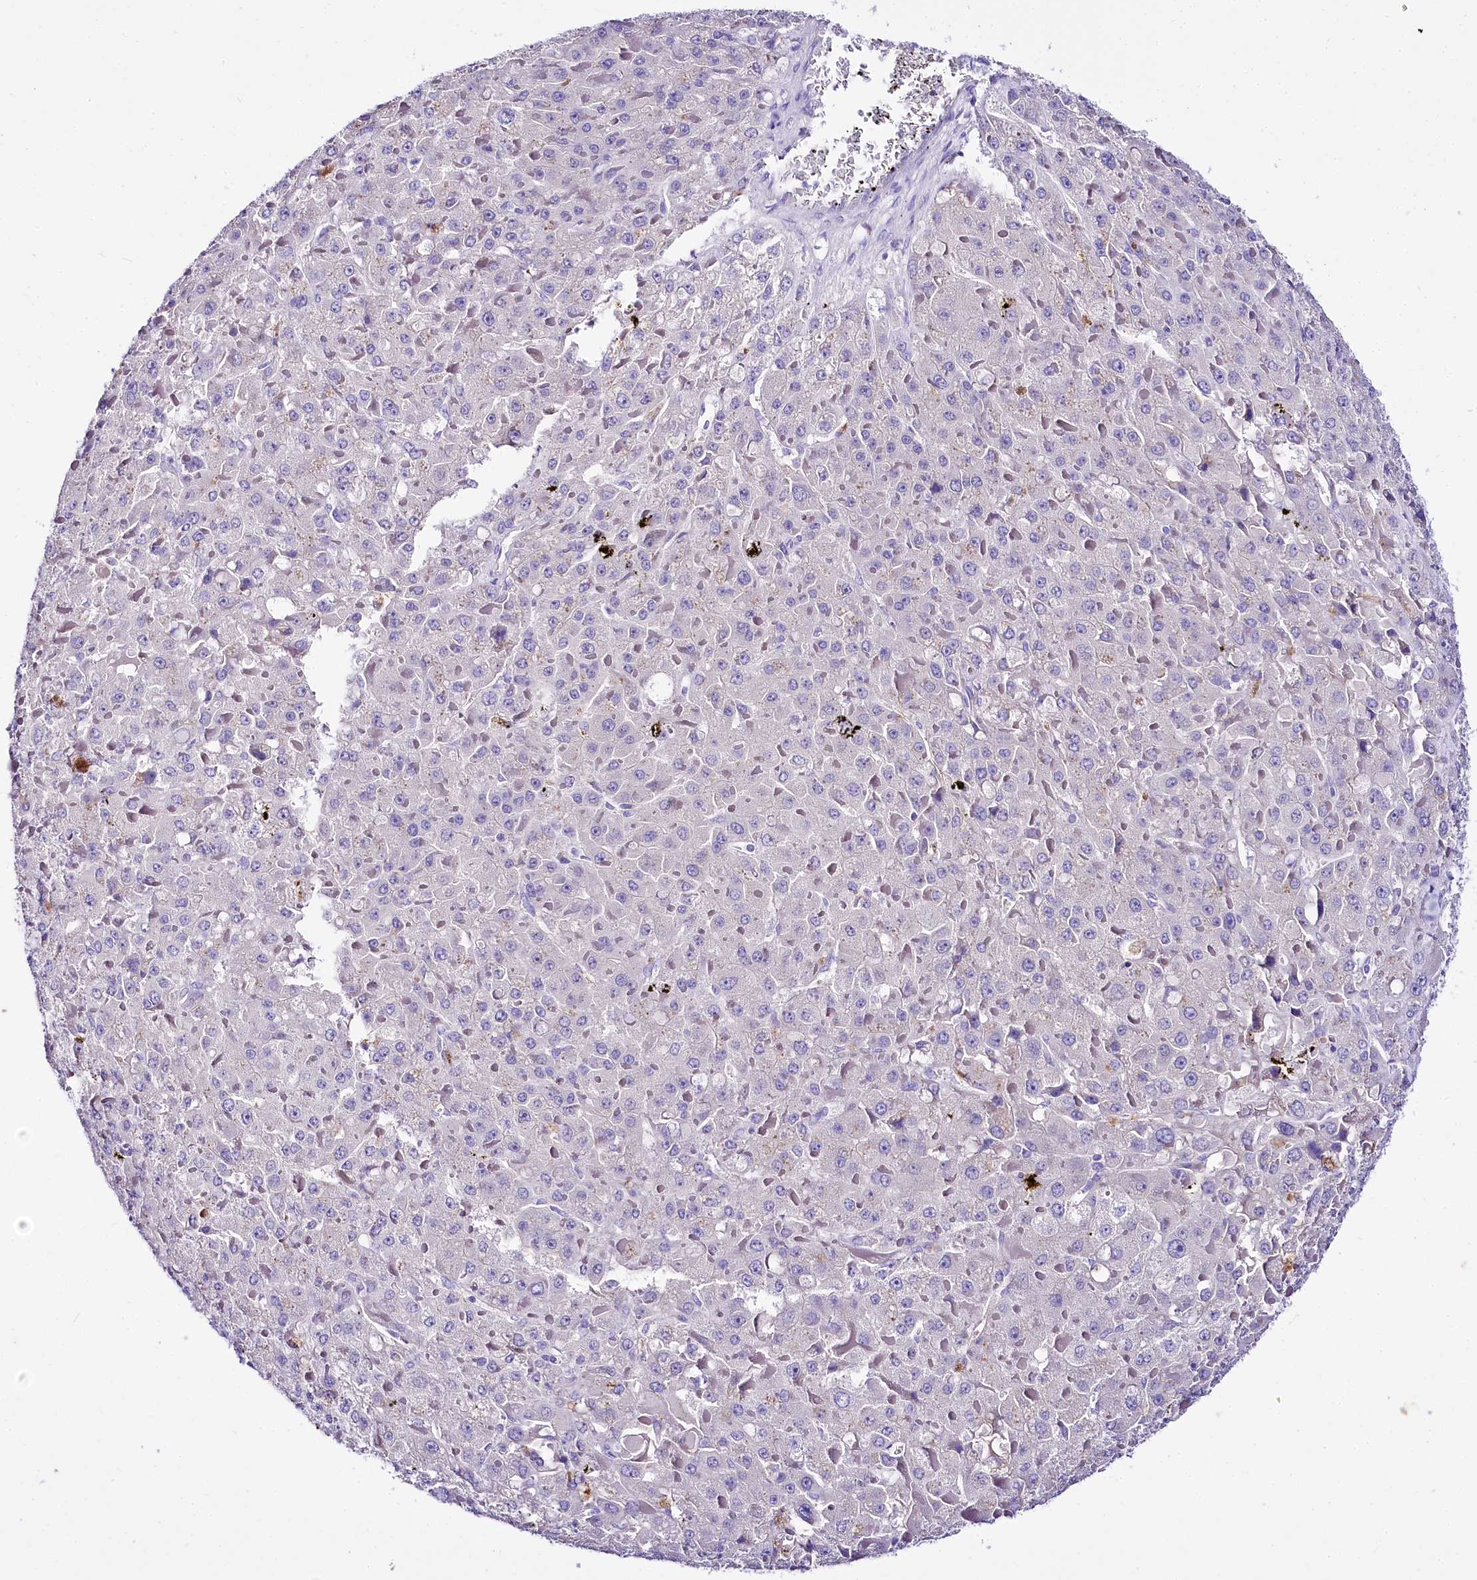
{"staining": {"intensity": "negative", "quantity": "none", "location": "none"}, "tissue": "liver cancer", "cell_type": "Tumor cells", "image_type": "cancer", "snomed": [{"axis": "morphology", "description": "Carcinoma, Hepatocellular, NOS"}, {"axis": "topography", "description": "Liver"}], "caption": "Human liver cancer stained for a protein using immunohistochemistry displays no positivity in tumor cells.", "gene": "A2ML1", "patient": {"sex": "female", "age": 73}}